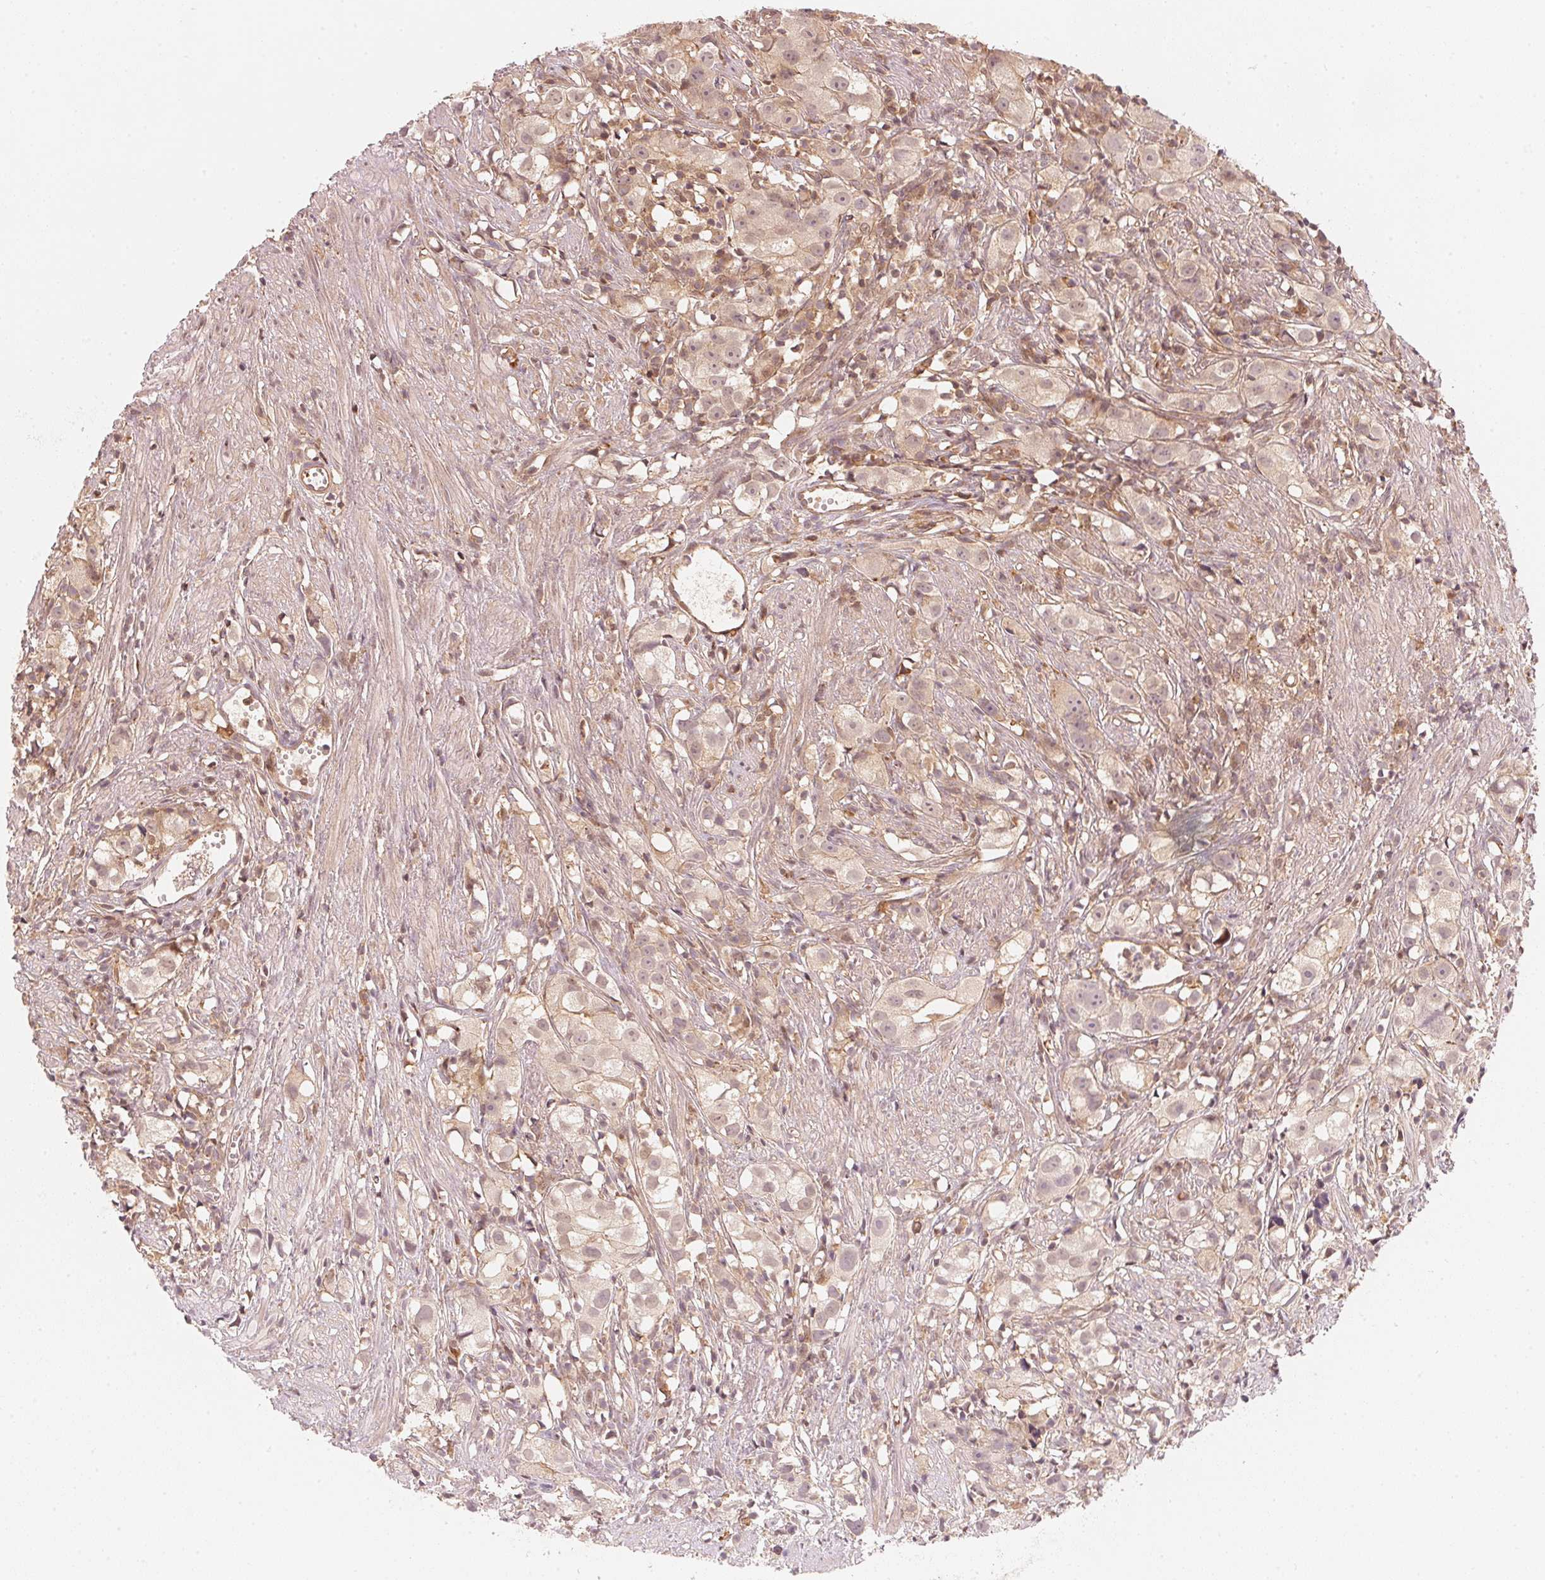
{"staining": {"intensity": "weak", "quantity": "25%-75%", "location": "cytoplasmic/membranous"}, "tissue": "prostate cancer", "cell_type": "Tumor cells", "image_type": "cancer", "snomed": [{"axis": "morphology", "description": "Adenocarcinoma, High grade"}, {"axis": "topography", "description": "Prostate"}], "caption": "Immunohistochemical staining of human prostate adenocarcinoma (high-grade) displays low levels of weak cytoplasmic/membranous staining in approximately 25%-75% of tumor cells. Using DAB (3,3'-diaminobenzidine) (brown) and hematoxylin (blue) stains, captured at high magnification using brightfield microscopy.", "gene": "PRKN", "patient": {"sex": "male", "age": 68}}